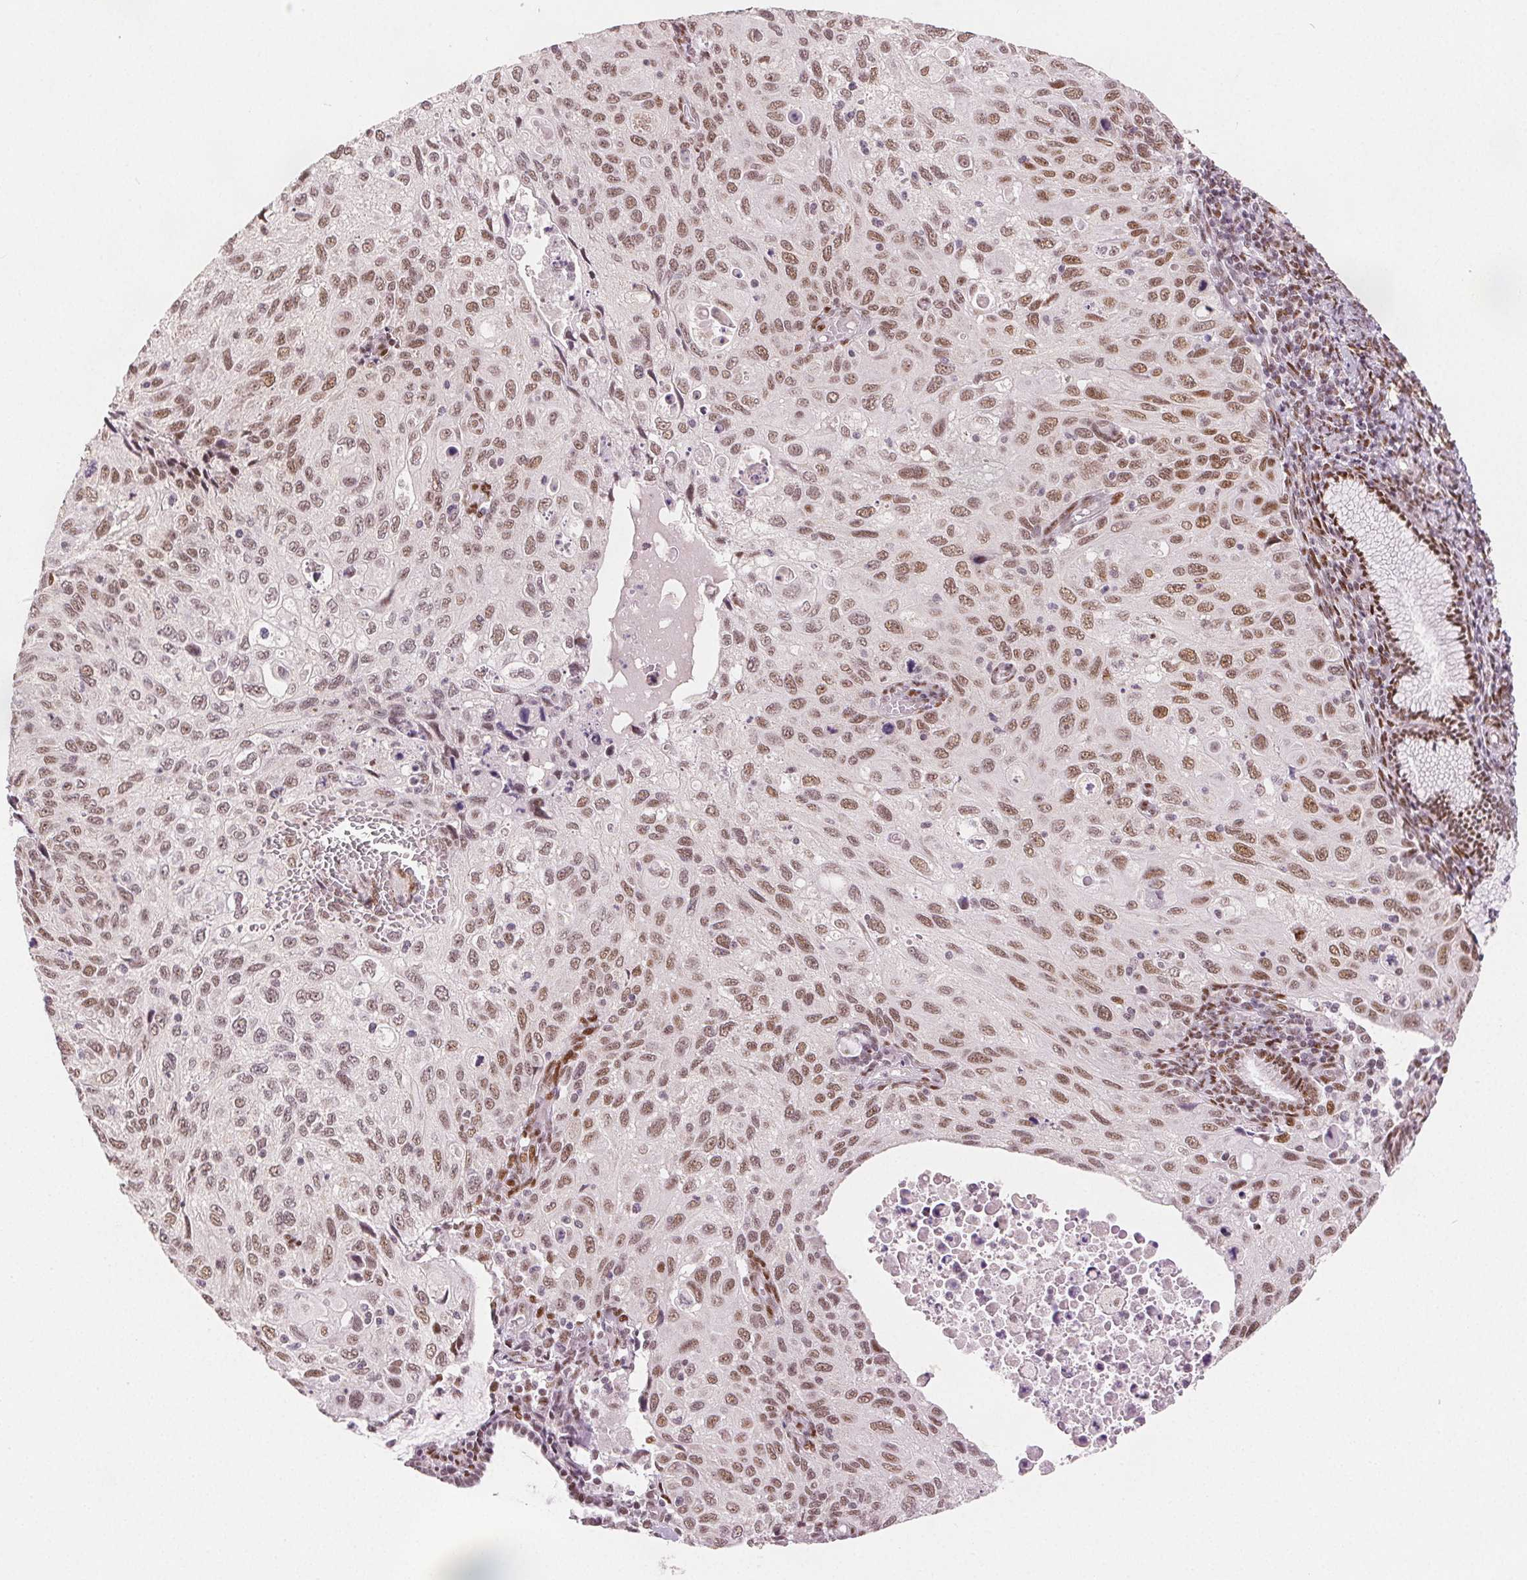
{"staining": {"intensity": "moderate", "quantity": ">75%", "location": "nuclear"}, "tissue": "cervical cancer", "cell_type": "Tumor cells", "image_type": "cancer", "snomed": [{"axis": "morphology", "description": "Squamous cell carcinoma, NOS"}, {"axis": "topography", "description": "Cervix"}], "caption": "Cervical cancer stained for a protein demonstrates moderate nuclear positivity in tumor cells. The staining was performed using DAB to visualize the protein expression in brown, while the nuclei were stained in blue with hematoxylin (Magnification: 20x).", "gene": "ZNF703", "patient": {"sex": "female", "age": 70}}